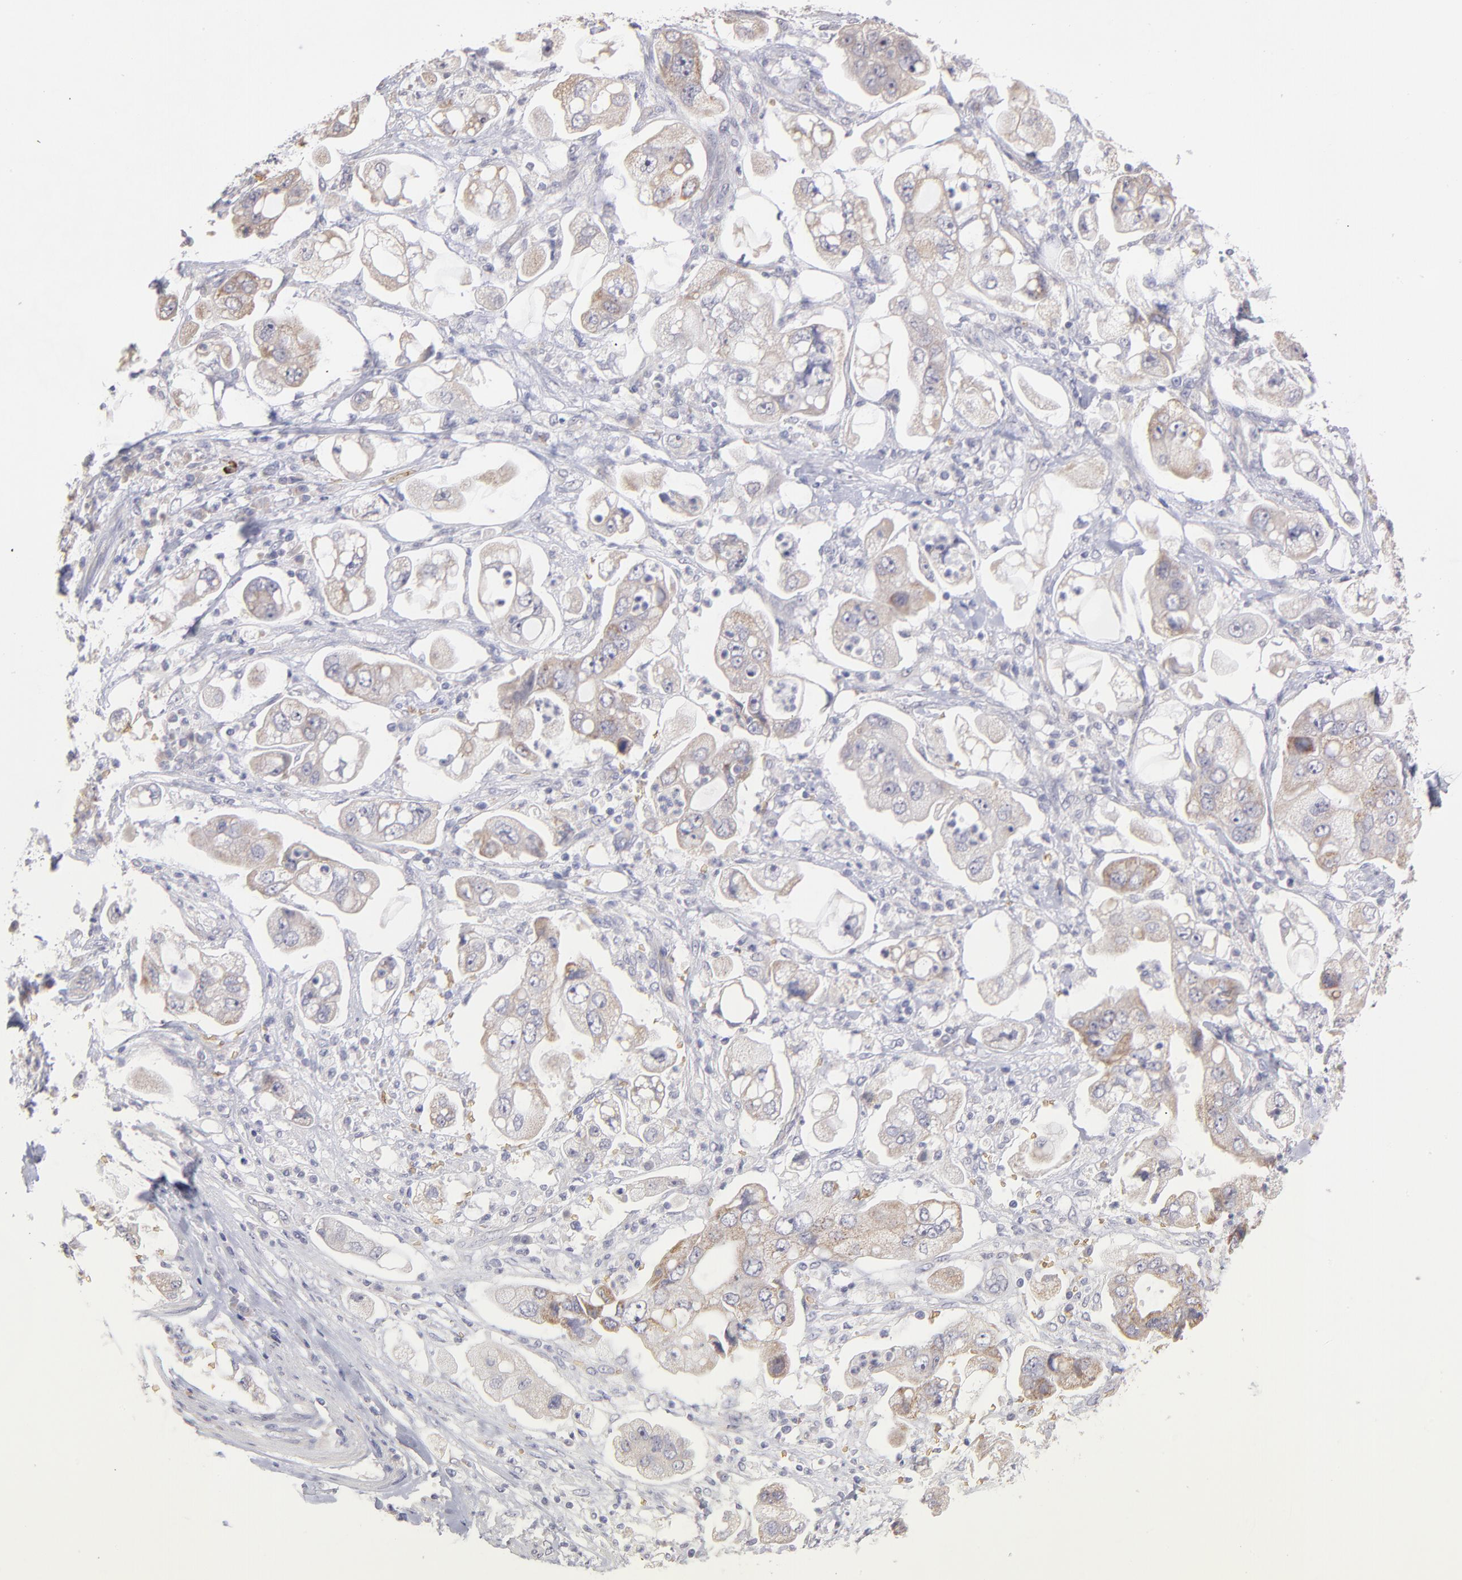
{"staining": {"intensity": "weak", "quantity": ">75%", "location": "cytoplasmic/membranous"}, "tissue": "stomach cancer", "cell_type": "Tumor cells", "image_type": "cancer", "snomed": [{"axis": "morphology", "description": "Adenocarcinoma, NOS"}, {"axis": "topography", "description": "Stomach"}], "caption": "Stomach cancer stained with IHC exhibits weak cytoplasmic/membranous staining in about >75% of tumor cells.", "gene": "F13B", "patient": {"sex": "male", "age": 62}}